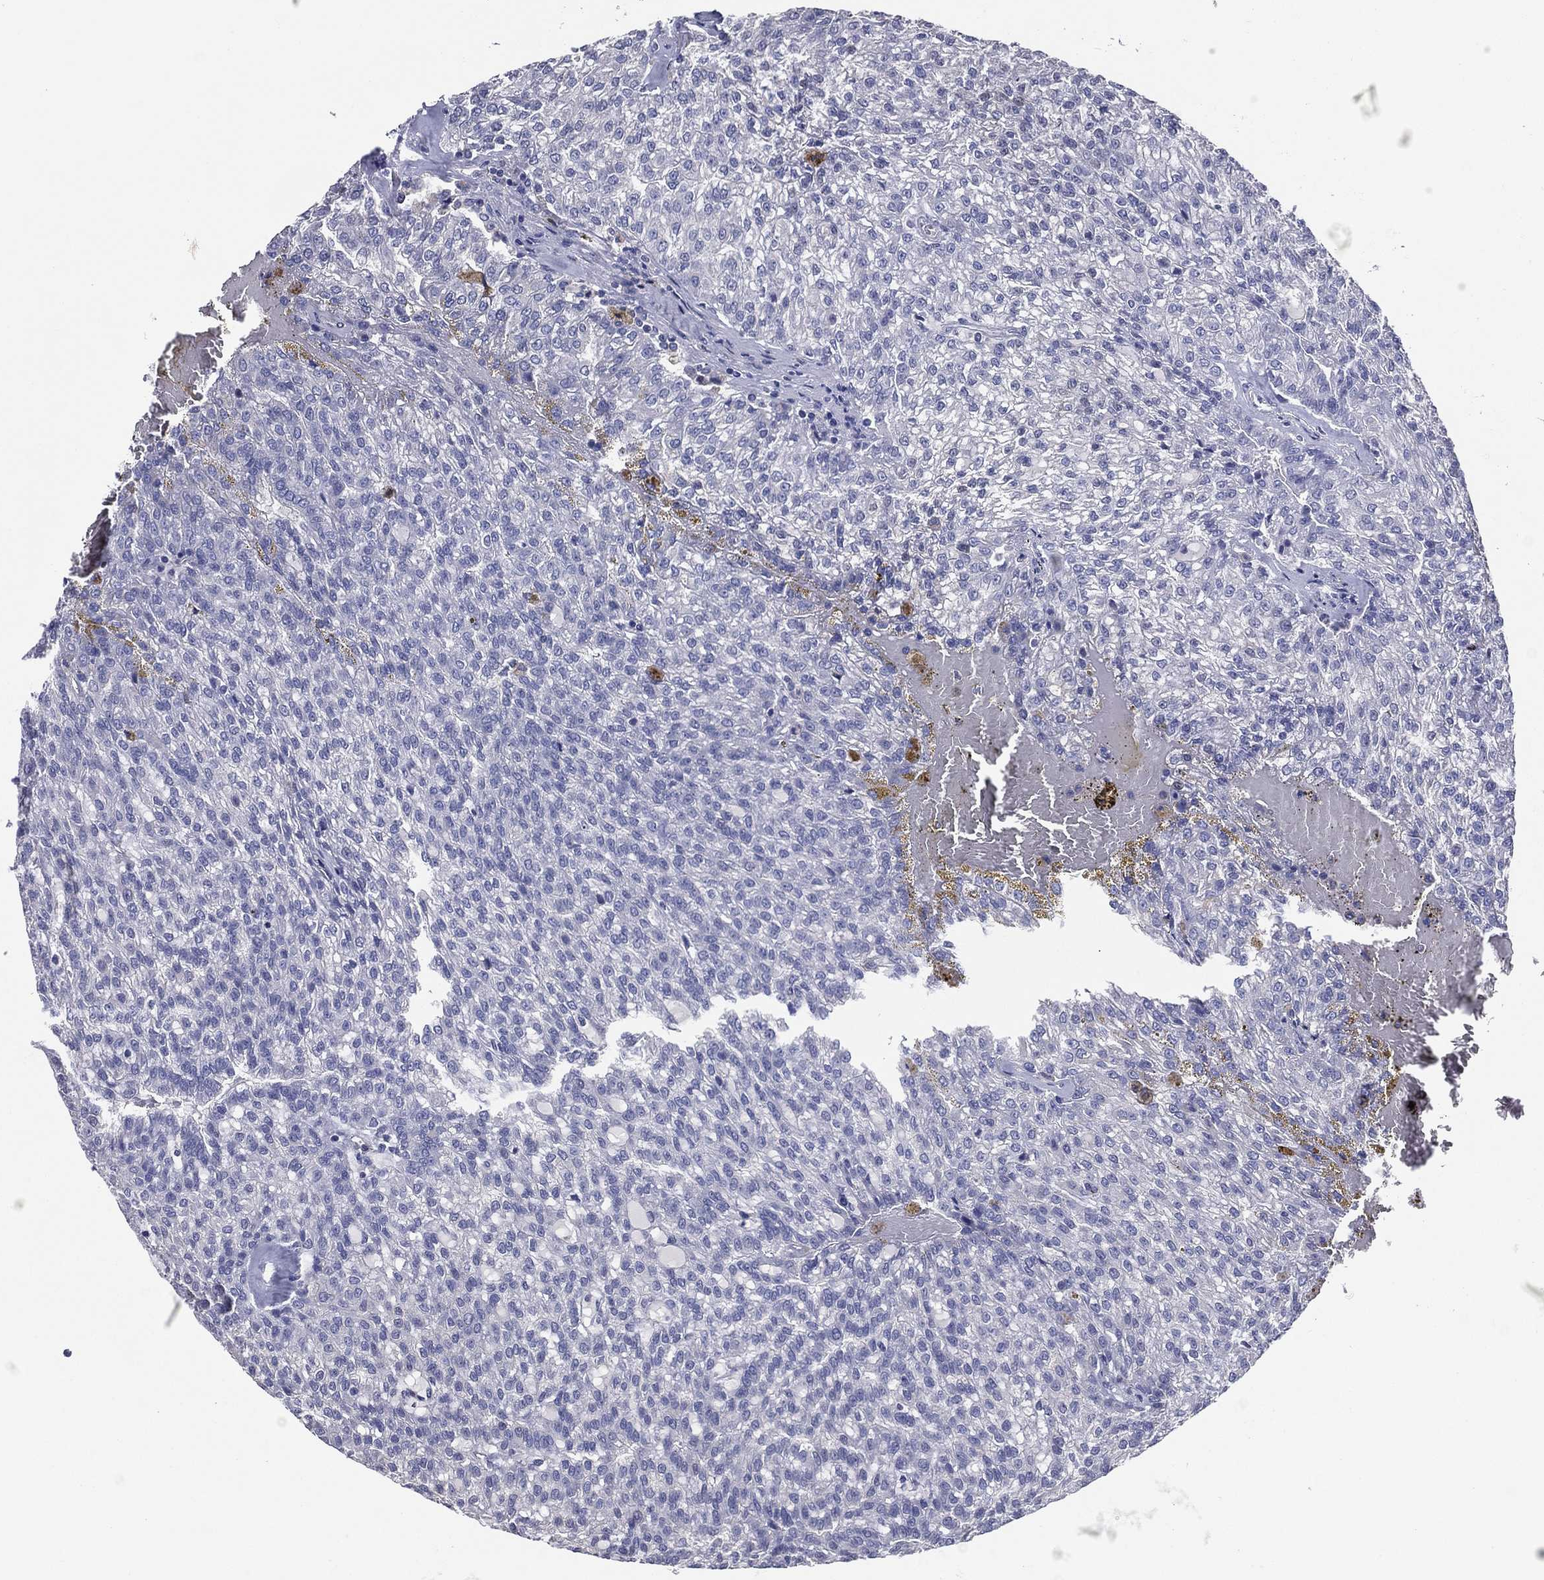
{"staining": {"intensity": "negative", "quantity": "none", "location": "none"}, "tissue": "renal cancer", "cell_type": "Tumor cells", "image_type": "cancer", "snomed": [{"axis": "morphology", "description": "Adenocarcinoma, NOS"}, {"axis": "topography", "description": "Kidney"}], "caption": "The photomicrograph displays no staining of tumor cells in renal cancer (adenocarcinoma). The staining was performed using DAB to visualize the protein expression in brown, while the nuclei were stained in blue with hematoxylin (Magnification: 20x).", "gene": "TFAP2A", "patient": {"sex": "male", "age": 63}}